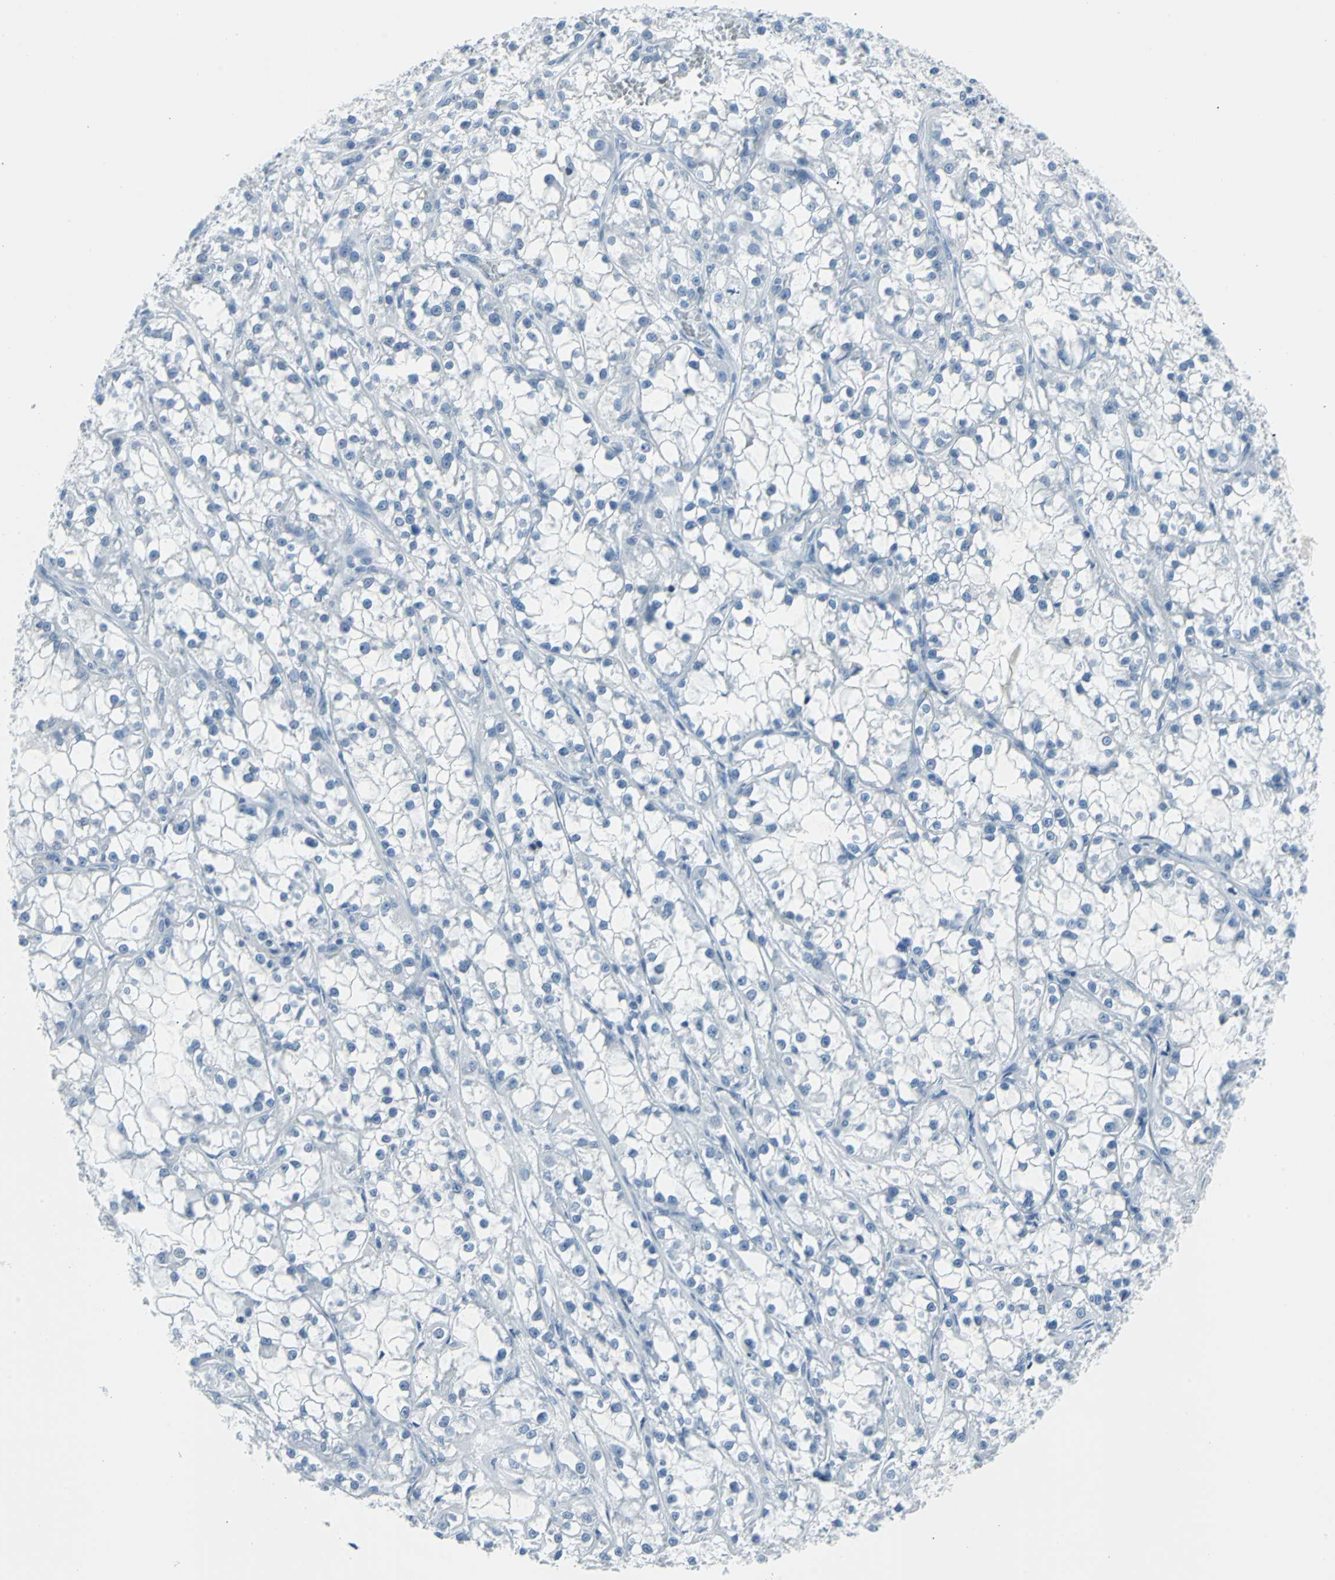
{"staining": {"intensity": "negative", "quantity": "none", "location": "none"}, "tissue": "renal cancer", "cell_type": "Tumor cells", "image_type": "cancer", "snomed": [{"axis": "morphology", "description": "Adenocarcinoma, NOS"}, {"axis": "topography", "description": "Kidney"}], "caption": "The immunohistochemistry photomicrograph has no significant positivity in tumor cells of renal cancer tissue.", "gene": "DNAI2", "patient": {"sex": "female", "age": 52}}